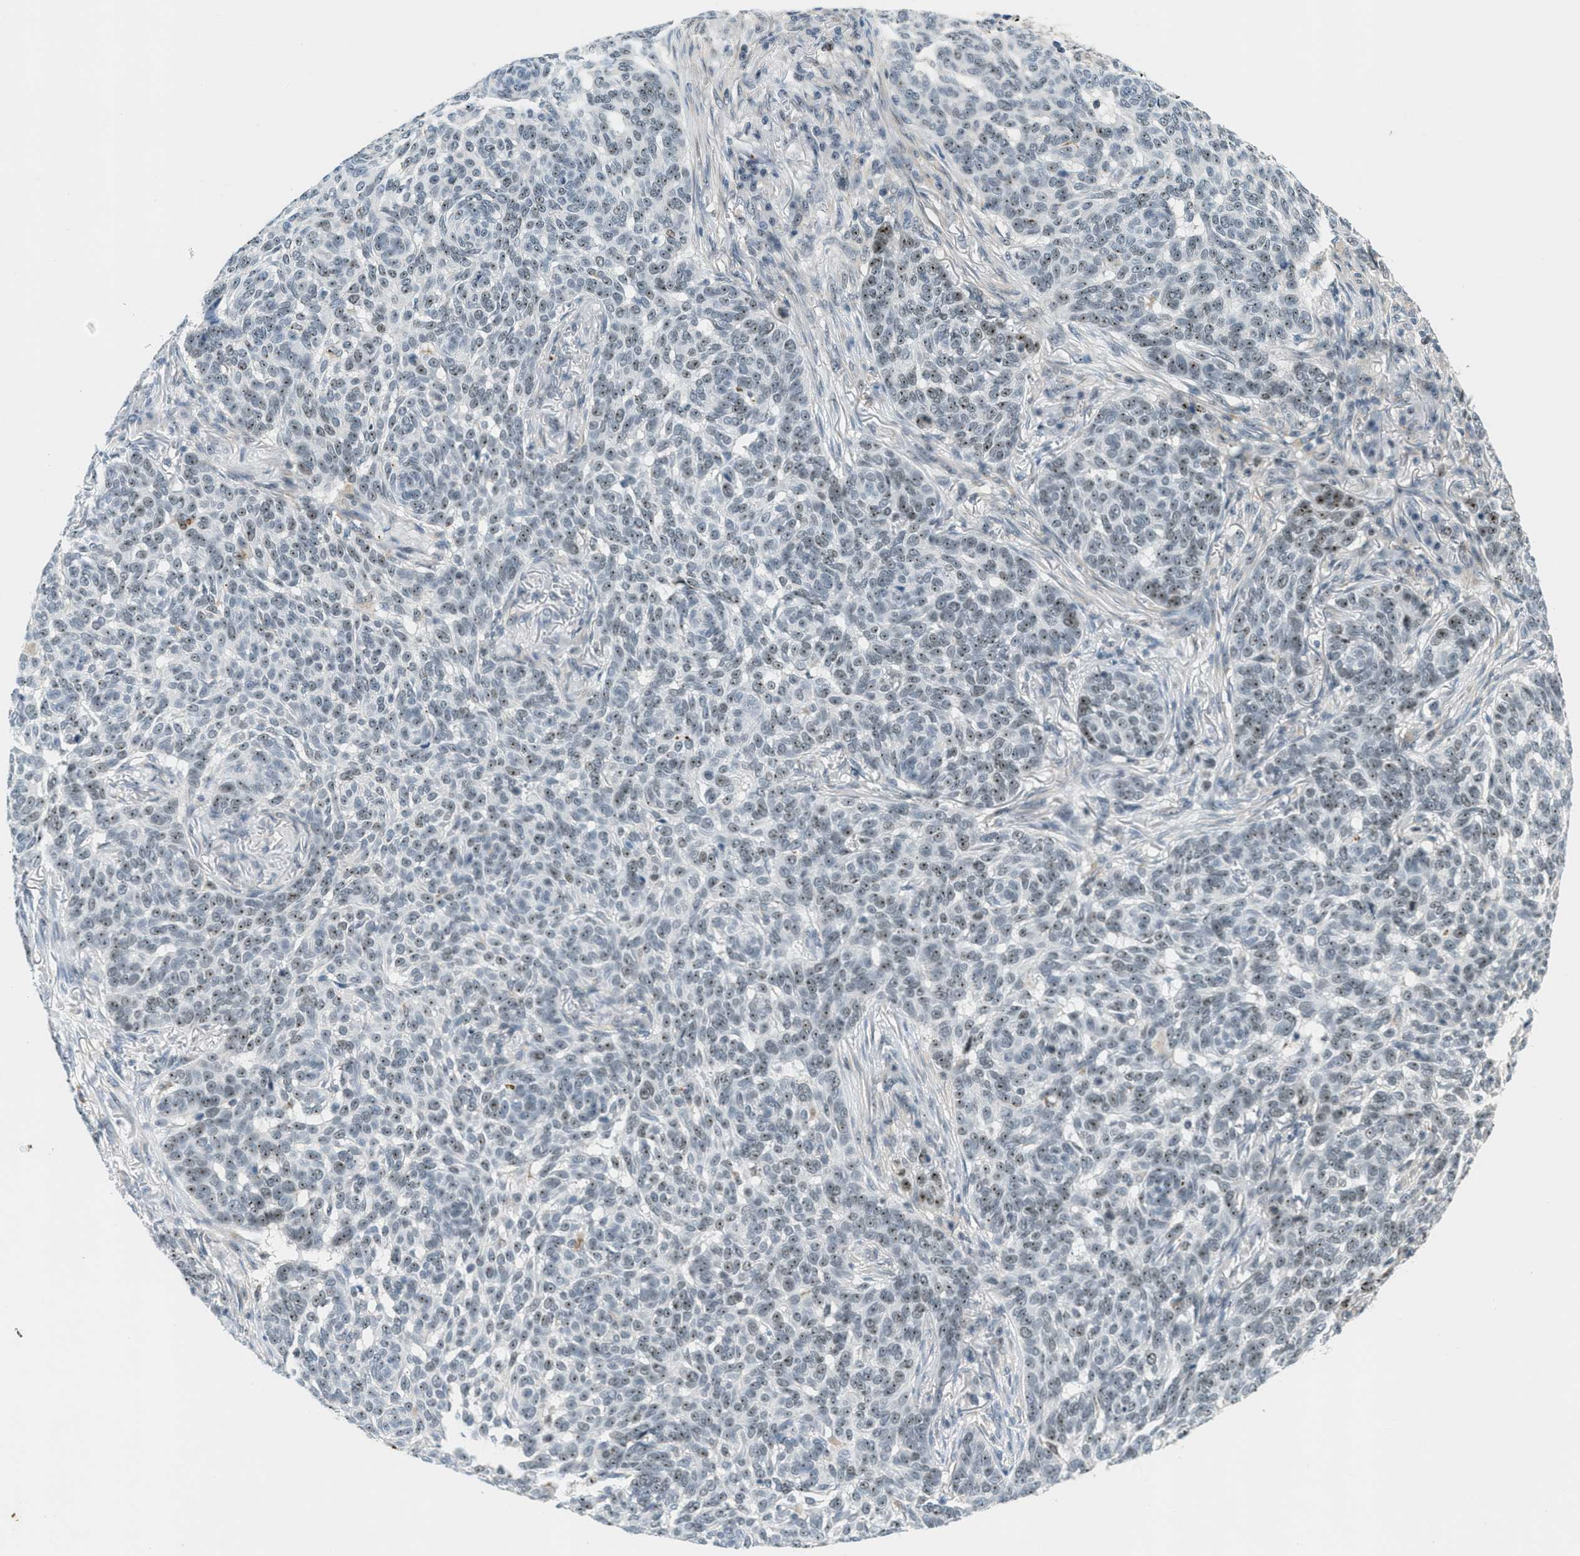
{"staining": {"intensity": "moderate", "quantity": "25%-75%", "location": "nuclear"}, "tissue": "skin cancer", "cell_type": "Tumor cells", "image_type": "cancer", "snomed": [{"axis": "morphology", "description": "Basal cell carcinoma"}, {"axis": "topography", "description": "Skin"}], "caption": "Tumor cells show medium levels of moderate nuclear positivity in approximately 25%-75% of cells in human skin basal cell carcinoma. The protein of interest is stained brown, and the nuclei are stained in blue (DAB (3,3'-diaminobenzidine) IHC with brightfield microscopy, high magnification).", "gene": "DDX47", "patient": {"sex": "male", "age": 85}}